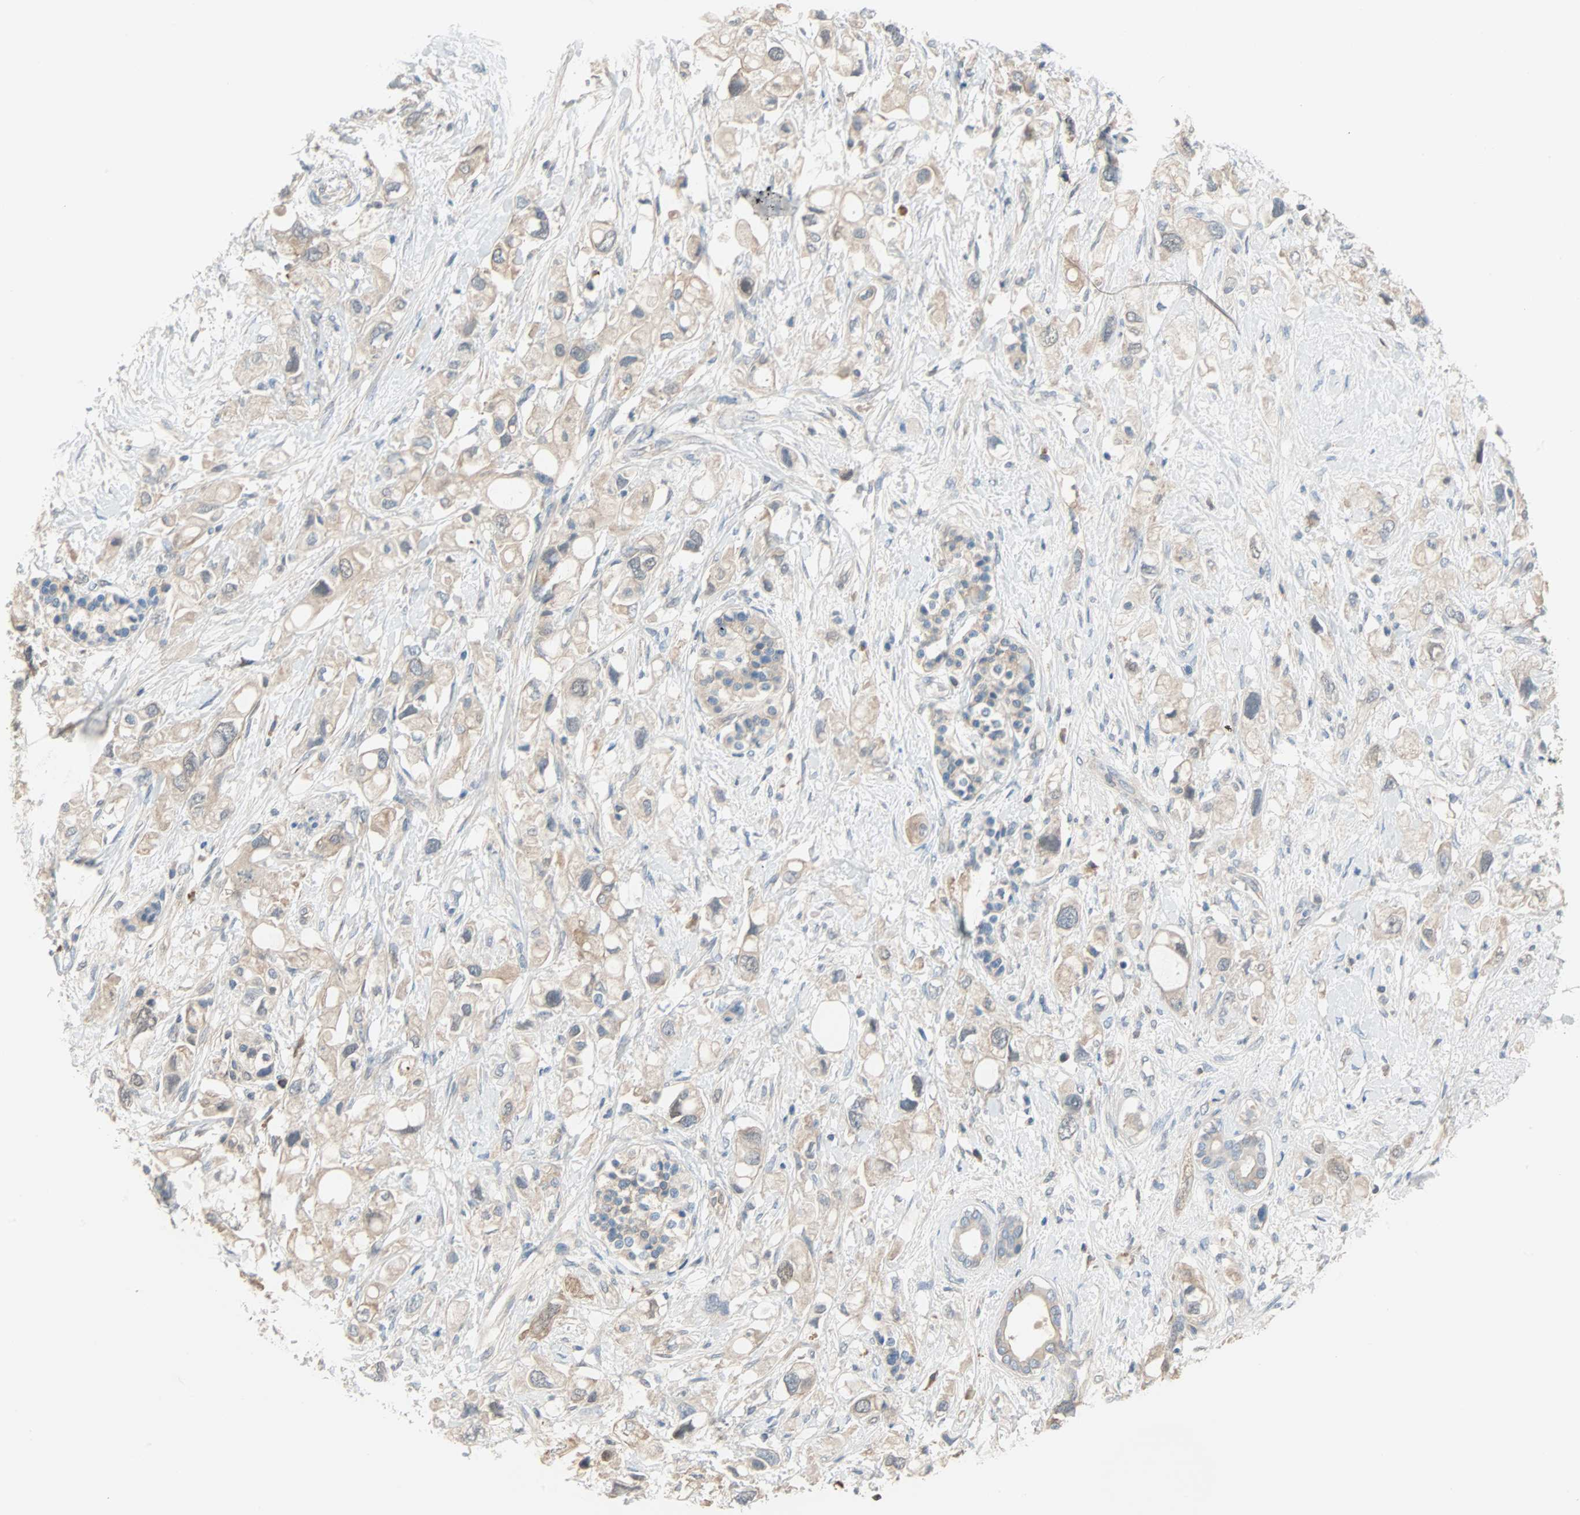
{"staining": {"intensity": "weak", "quantity": ">75%", "location": "cytoplasmic/membranous"}, "tissue": "pancreatic cancer", "cell_type": "Tumor cells", "image_type": "cancer", "snomed": [{"axis": "morphology", "description": "Adenocarcinoma, NOS"}, {"axis": "topography", "description": "Pancreas"}], "caption": "IHC of human pancreatic cancer exhibits low levels of weak cytoplasmic/membranous staining in about >75% of tumor cells.", "gene": "TNFRSF12A", "patient": {"sex": "female", "age": 56}}